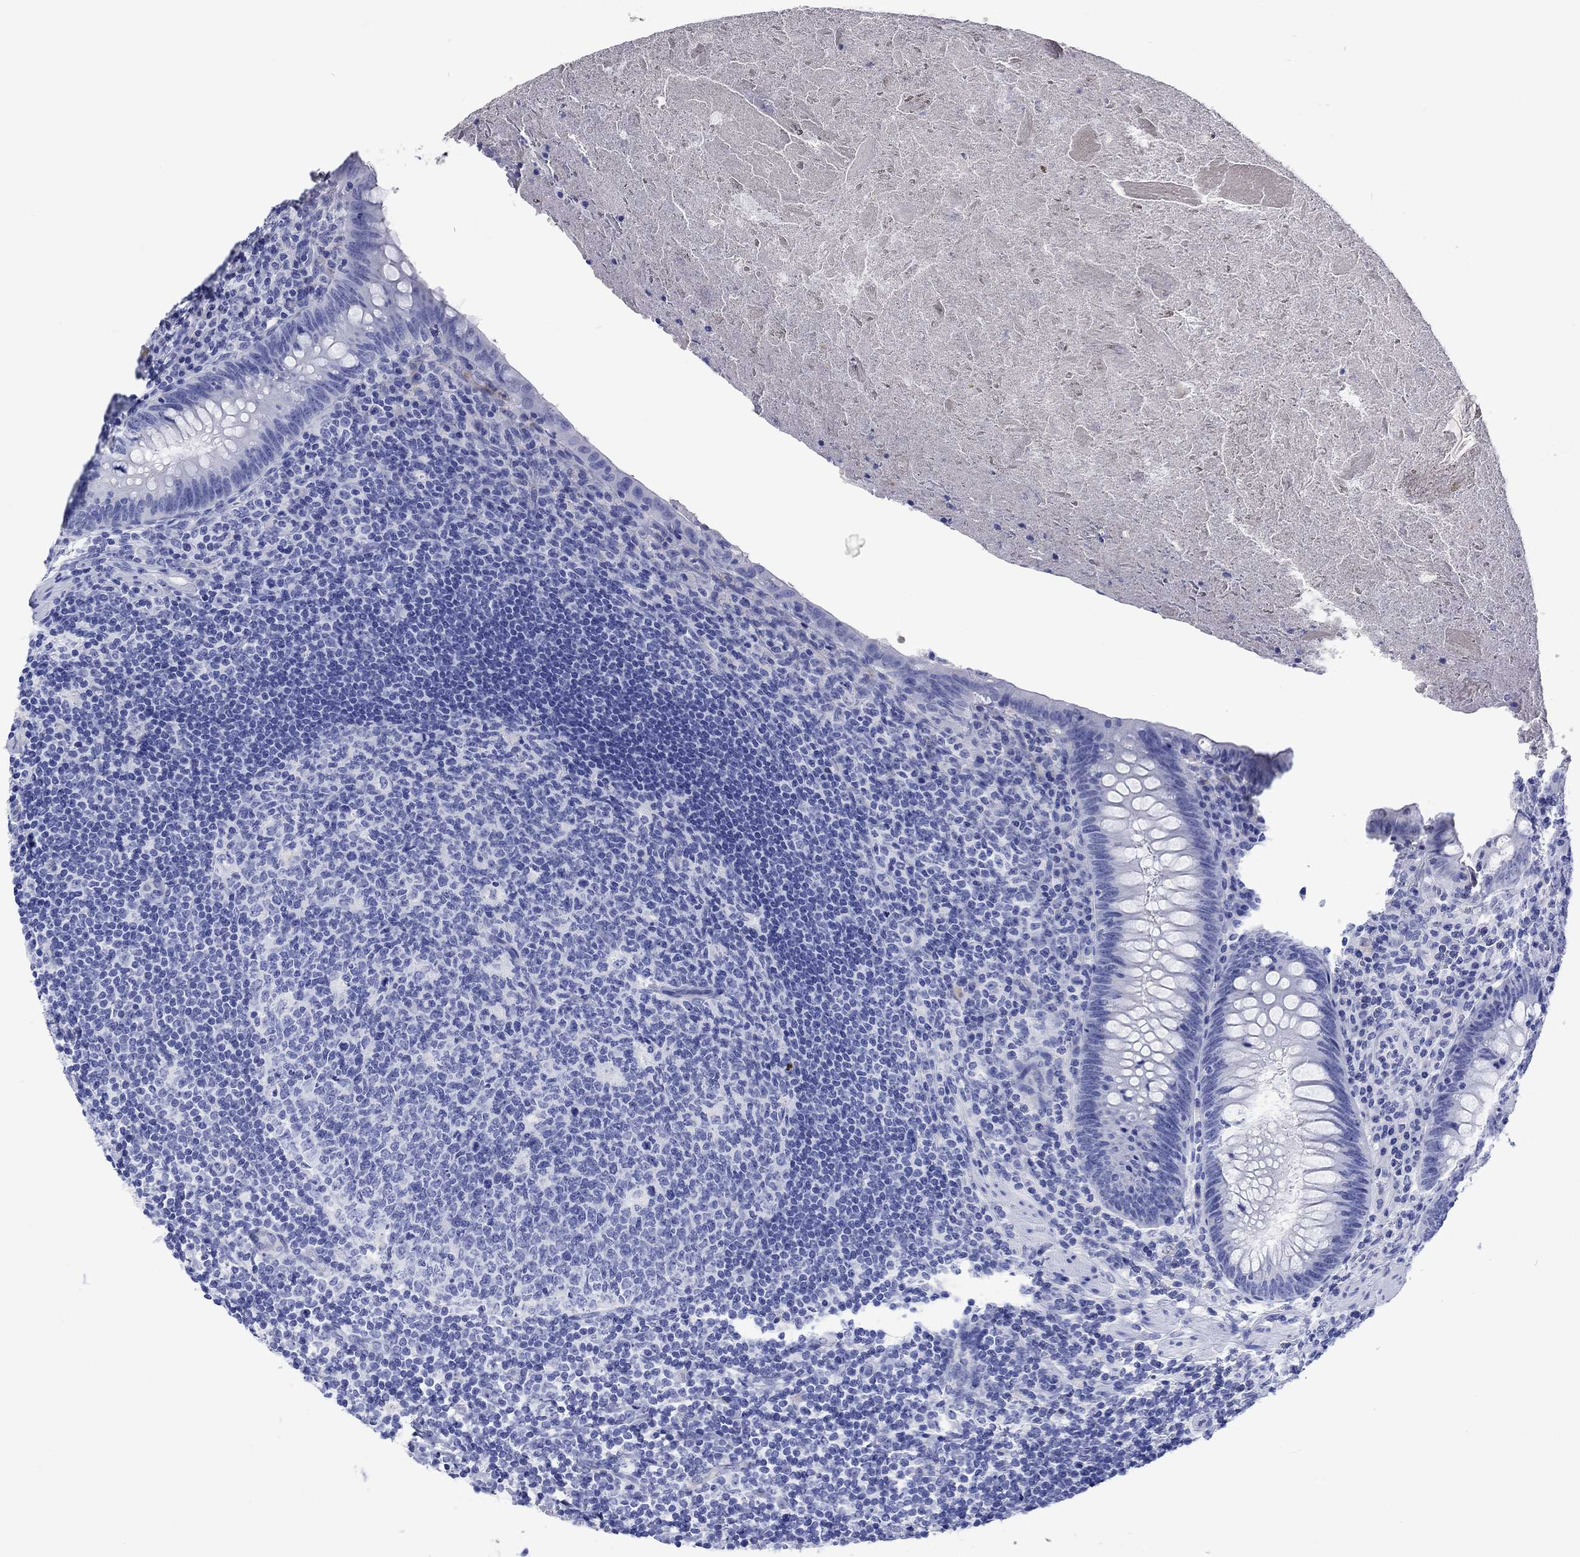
{"staining": {"intensity": "negative", "quantity": "none", "location": "none"}, "tissue": "appendix", "cell_type": "Glandular cells", "image_type": "normal", "snomed": [{"axis": "morphology", "description": "Normal tissue, NOS"}, {"axis": "topography", "description": "Appendix"}], "caption": "Glandular cells show no significant staining in unremarkable appendix.", "gene": "CACNG3", "patient": {"sex": "male", "age": 47}}